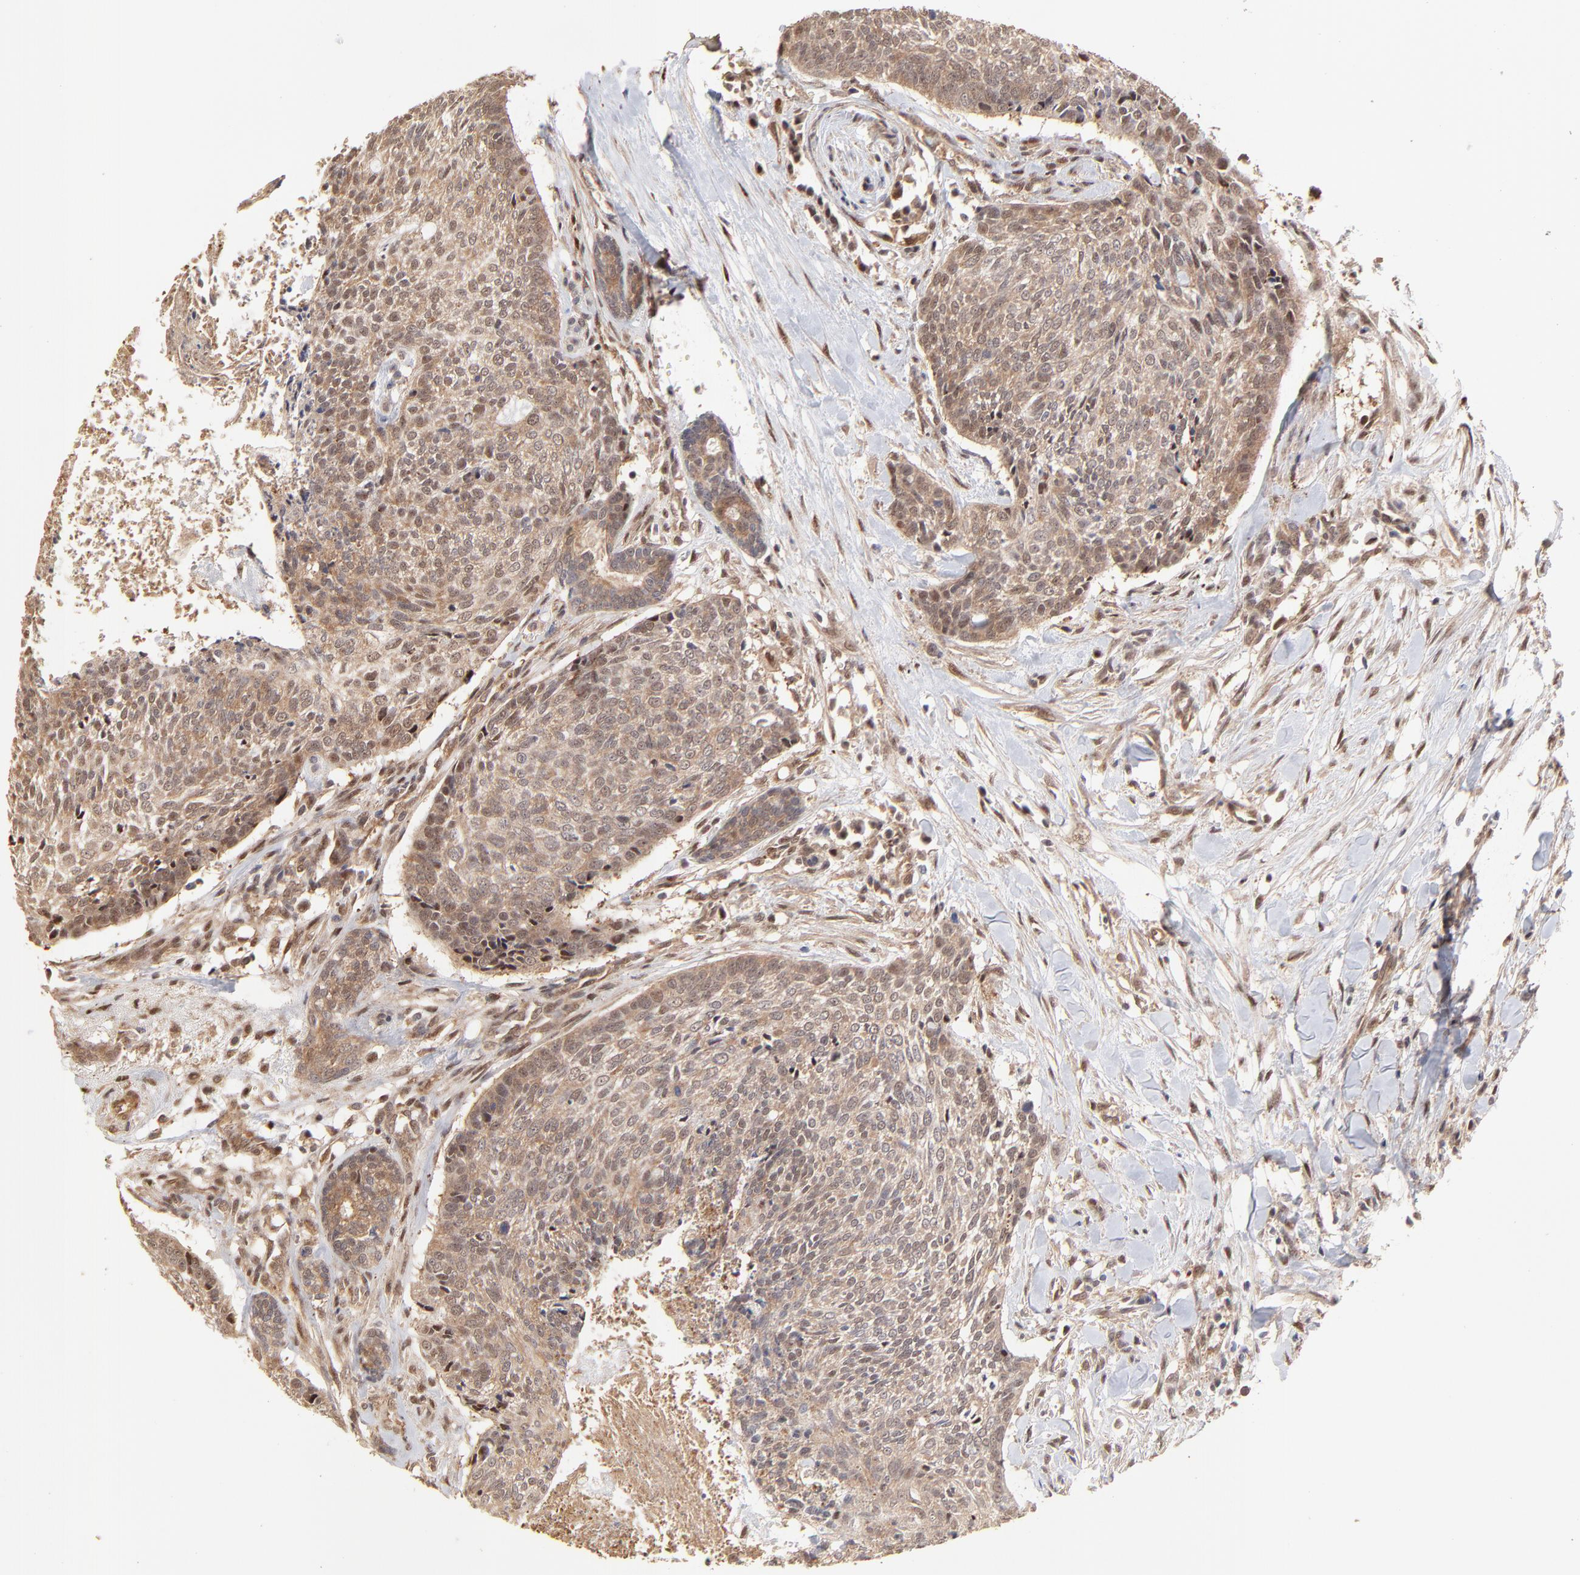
{"staining": {"intensity": "moderate", "quantity": "<25%", "location": "cytoplasmic/membranous,nuclear"}, "tissue": "head and neck cancer", "cell_type": "Tumor cells", "image_type": "cancer", "snomed": [{"axis": "morphology", "description": "Squamous cell carcinoma, NOS"}, {"axis": "topography", "description": "Salivary gland"}, {"axis": "topography", "description": "Head-Neck"}], "caption": "Approximately <25% of tumor cells in squamous cell carcinoma (head and neck) display moderate cytoplasmic/membranous and nuclear protein positivity as visualized by brown immunohistochemical staining.", "gene": "PSMD14", "patient": {"sex": "male", "age": 70}}